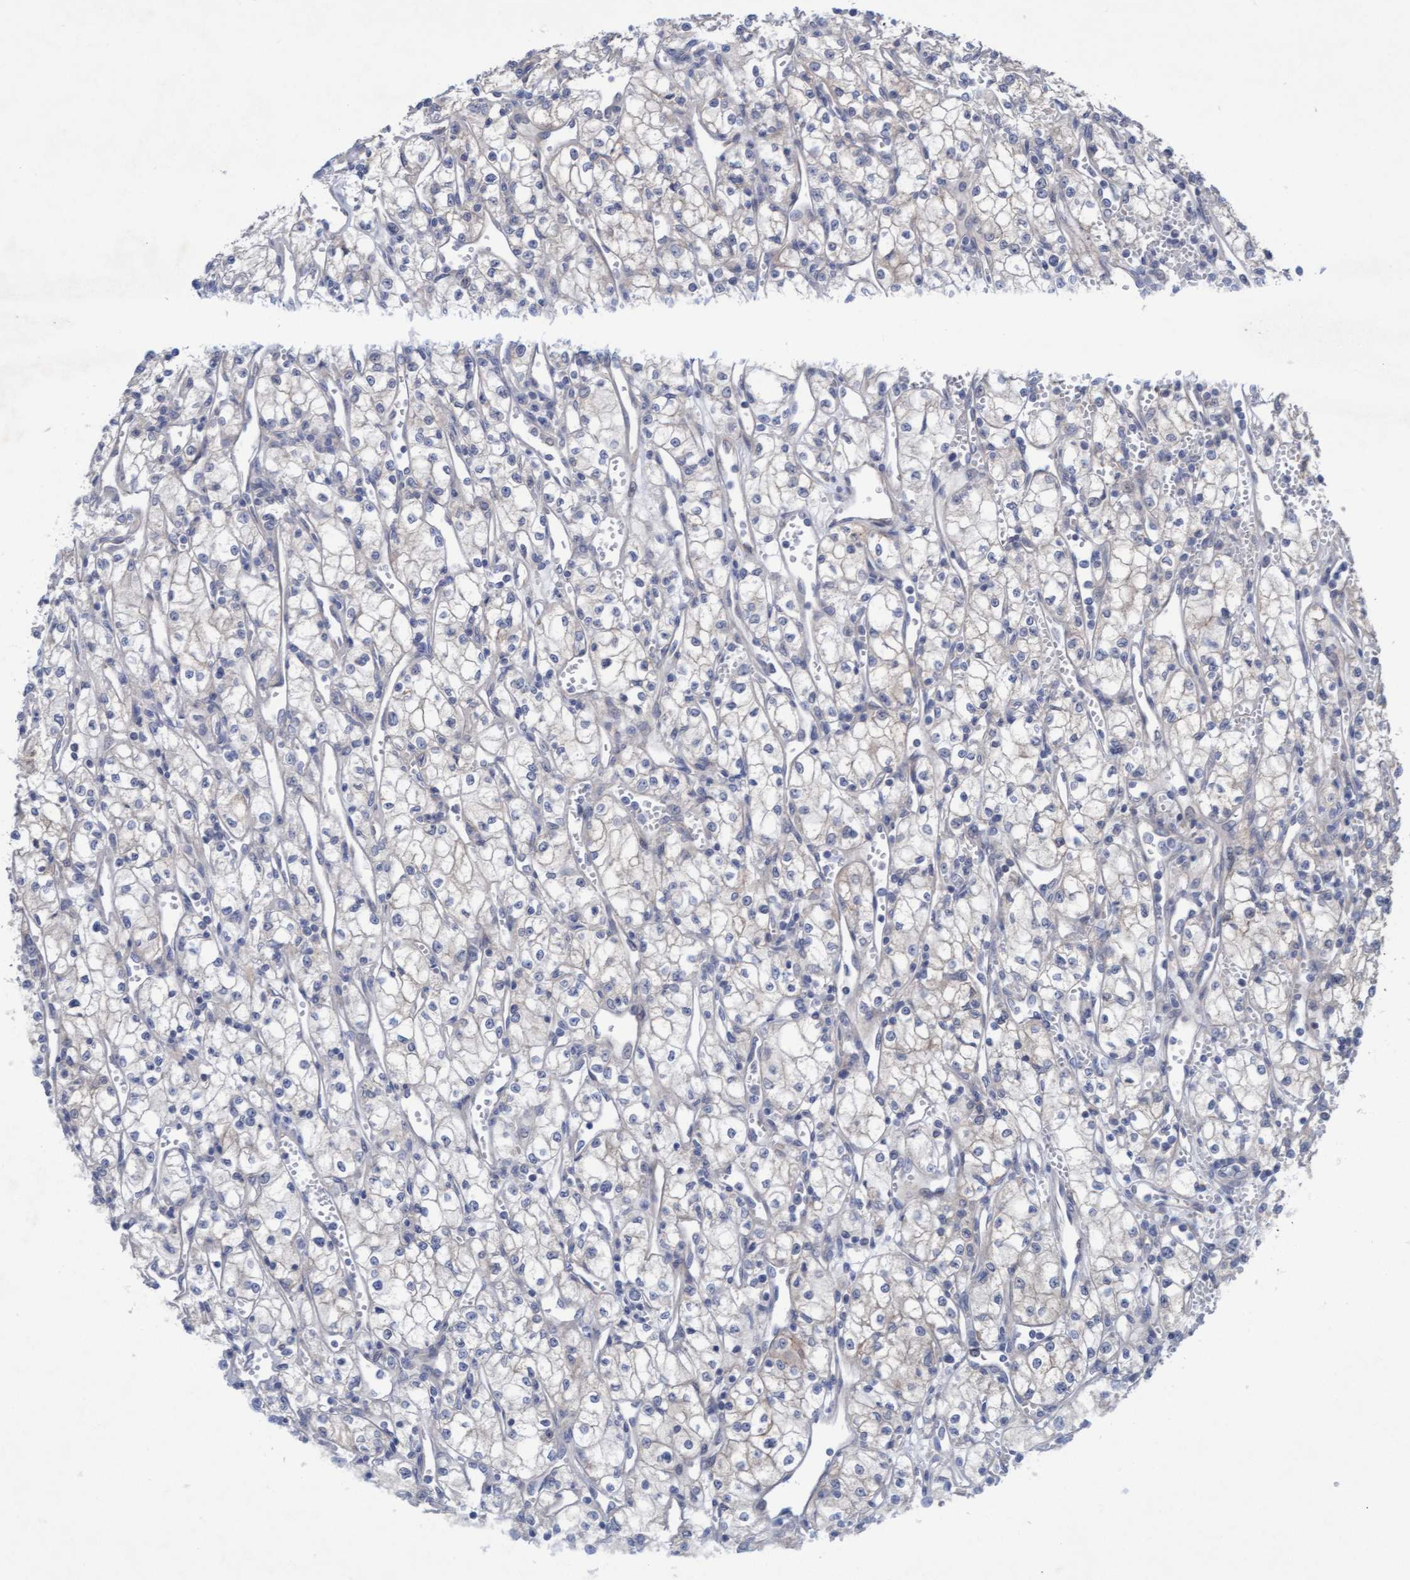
{"staining": {"intensity": "negative", "quantity": "none", "location": "none"}, "tissue": "renal cancer", "cell_type": "Tumor cells", "image_type": "cancer", "snomed": [{"axis": "morphology", "description": "Adenocarcinoma, NOS"}, {"axis": "topography", "description": "Kidney"}], "caption": "DAB (3,3'-diaminobenzidine) immunohistochemical staining of renal cancer shows no significant staining in tumor cells.", "gene": "PLCD1", "patient": {"sex": "male", "age": 59}}